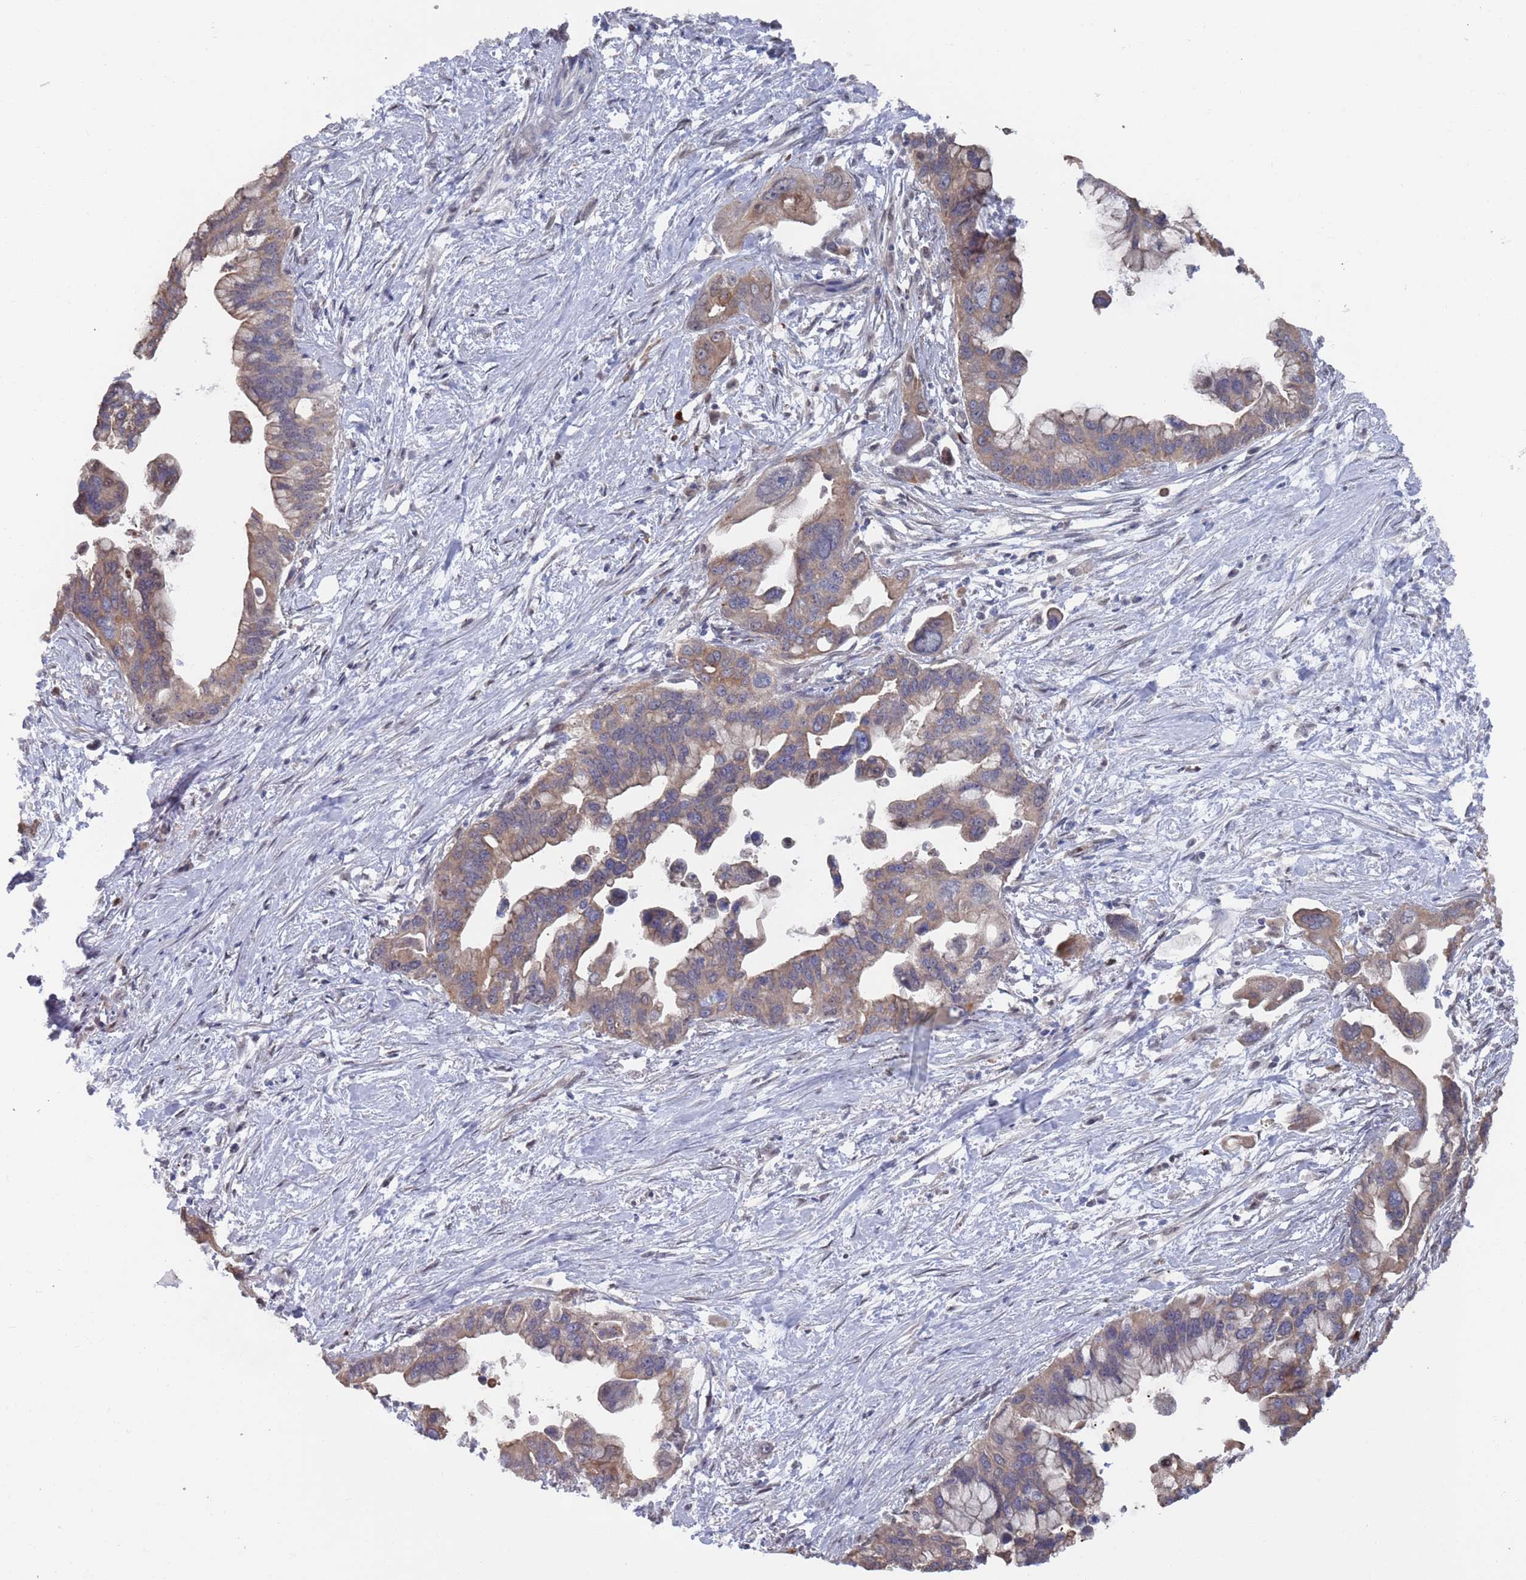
{"staining": {"intensity": "moderate", "quantity": ">75%", "location": "cytoplasmic/membranous"}, "tissue": "pancreatic cancer", "cell_type": "Tumor cells", "image_type": "cancer", "snomed": [{"axis": "morphology", "description": "Adenocarcinoma, NOS"}, {"axis": "topography", "description": "Pancreas"}], "caption": "Pancreatic adenocarcinoma stained for a protein (brown) shows moderate cytoplasmic/membranous positive expression in about >75% of tumor cells.", "gene": "DGKD", "patient": {"sex": "female", "age": 83}}